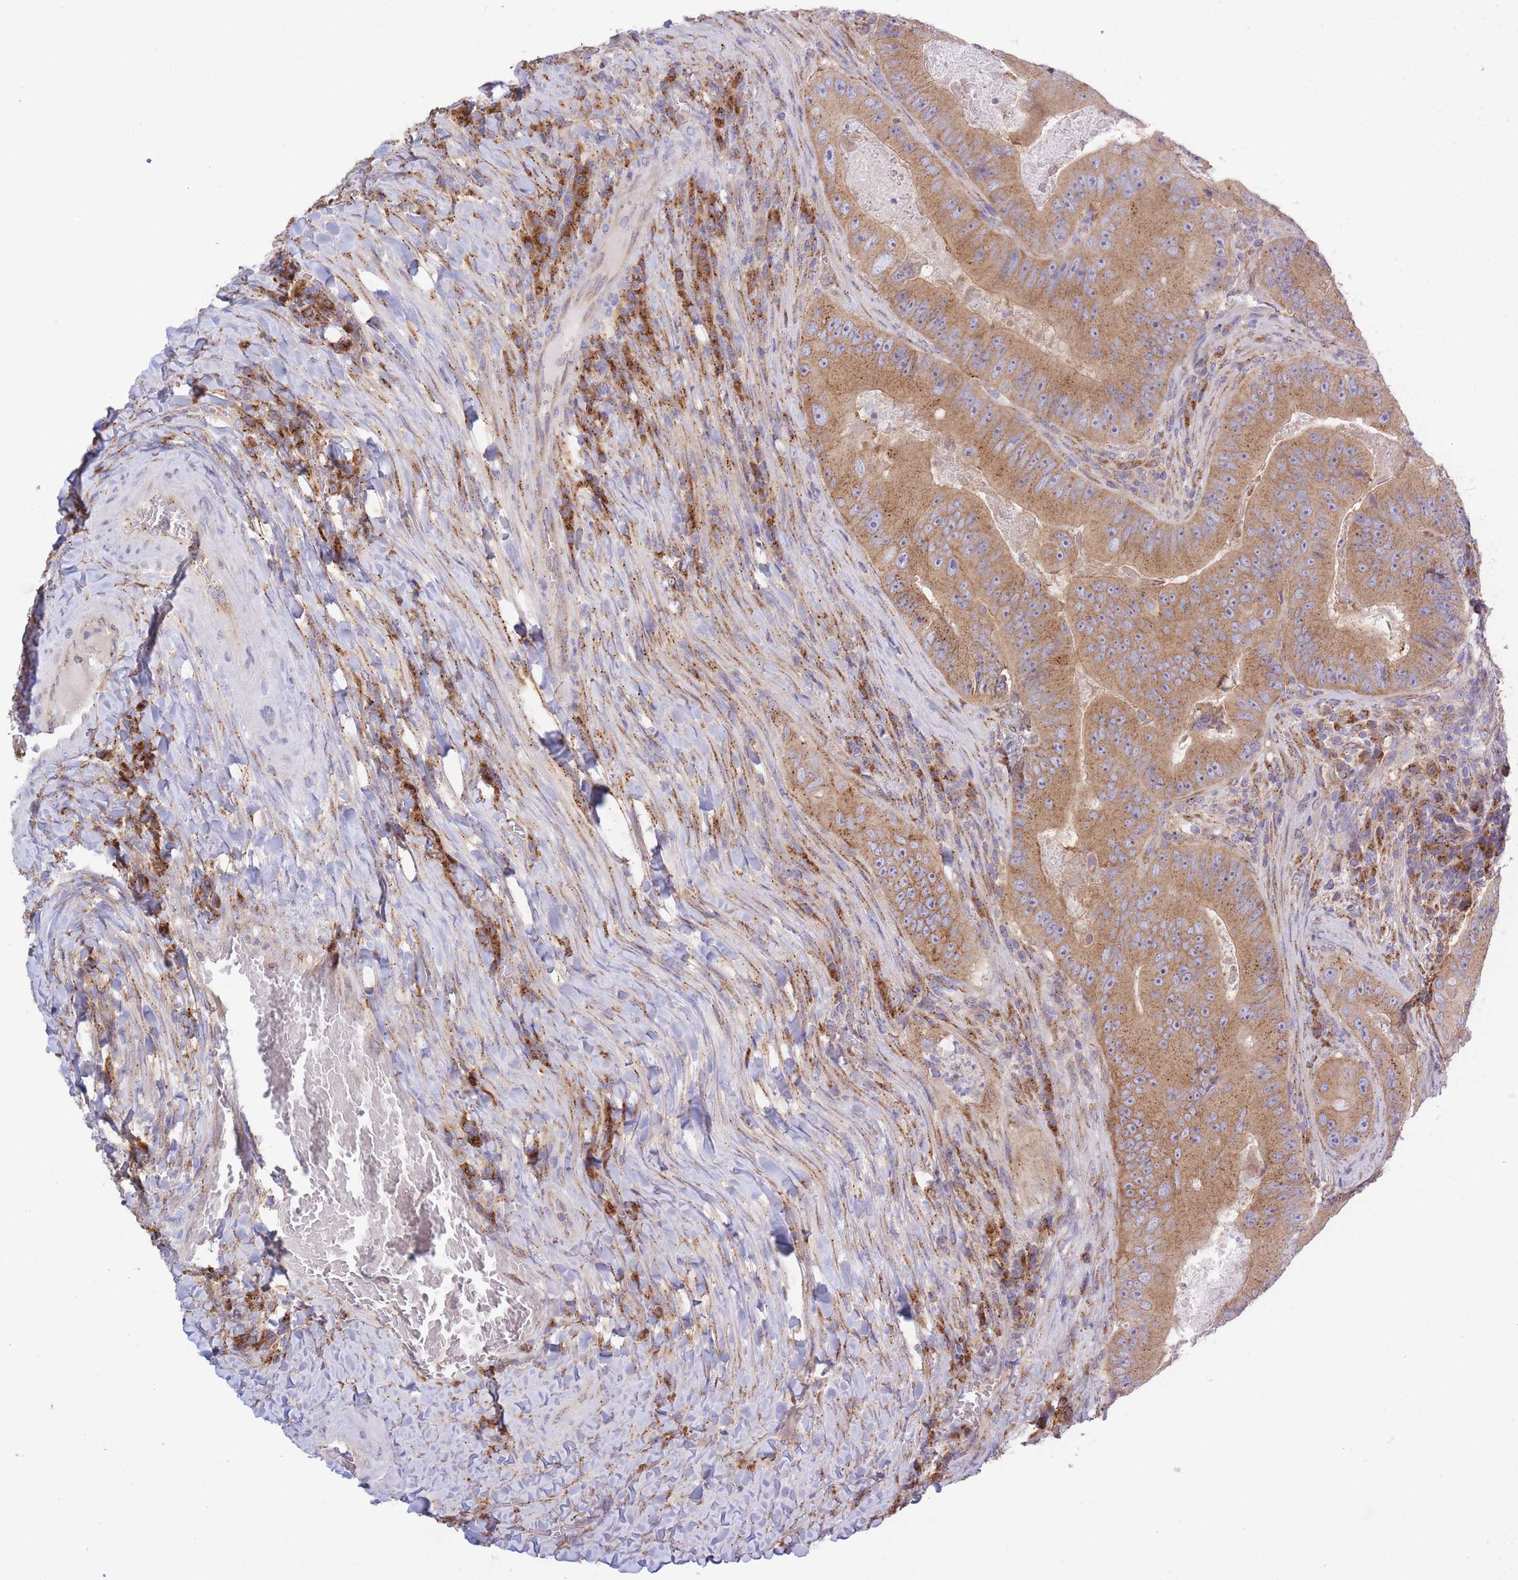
{"staining": {"intensity": "moderate", "quantity": ">75%", "location": "cytoplasmic/membranous"}, "tissue": "colorectal cancer", "cell_type": "Tumor cells", "image_type": "cancer", "snomed": [{"axis": "morphology", "description": "Adenocarcinoma, NOS"}, {"axis": "topography", "description": "Colon"}], "caption": "Immunohistochemical staining of human colorectal cancer (adenocarcinoma) reveals medium levels of moderate cytoplasmic/membranous positivity in approximately >75% of tumor cells. (DAB IHC with brightfield microscopy, high magnification).", "gene": "COPG2", "patient": {"sex": "female", "age": 86}}